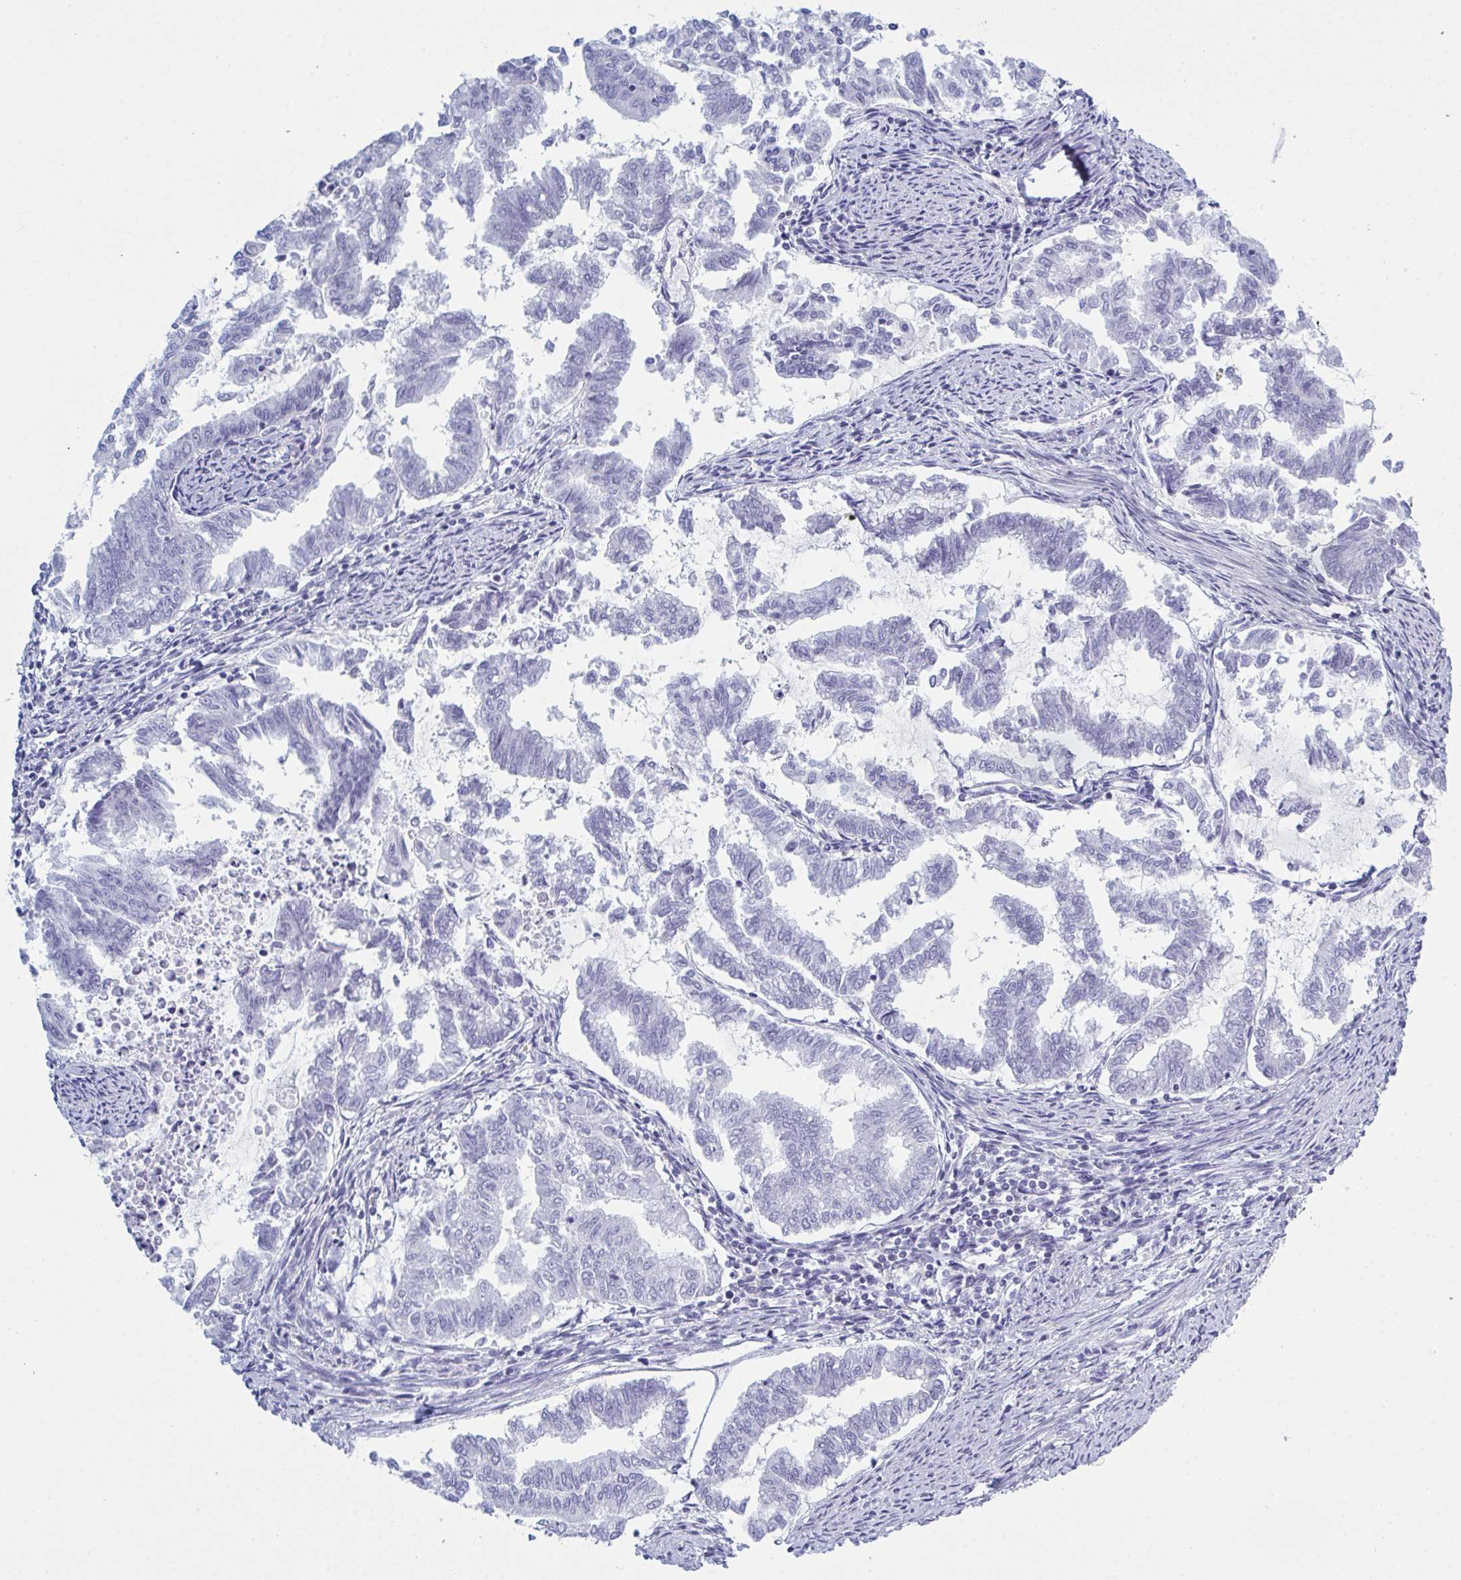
{"staining": {"intensity": "negative", "quantity": "none", "location": "none"}, "tissue": "endometrial cancer", "cell_type": "Tumor cells", "image_type": "cancer", "snomed": [{"axis": "morphology", "description": "Adenocarcinoma, NOS"}, {"axis": "topography", "description": "Endometrium"}], "caption": "Tumor cells are negative for protein expression in human endometrial adenocarcinoma. (IHC, brightfield microscopy, high magnification).", "gene": "MYO1F", "patient": {"sex": "female", "age": 79}}